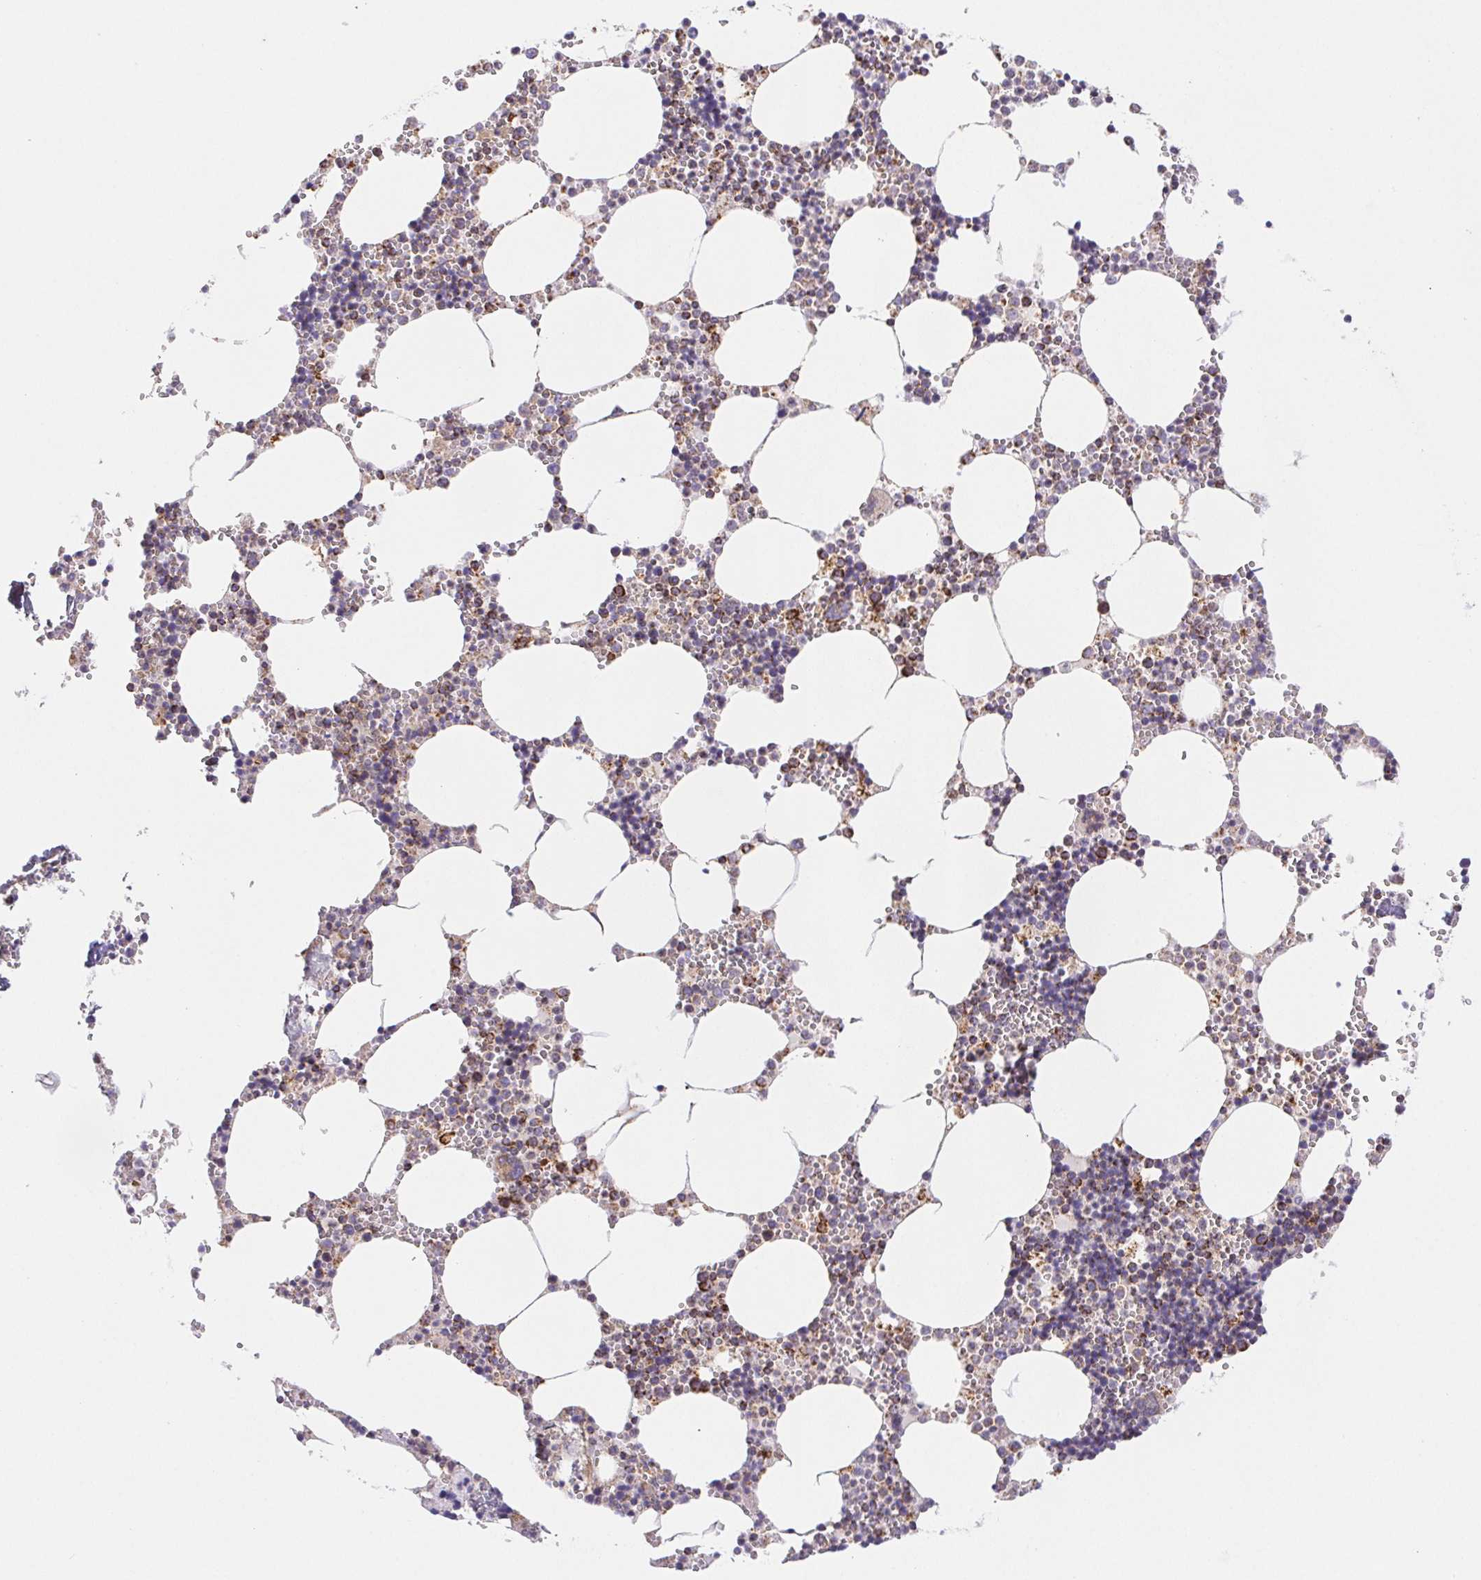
{"staining": {"intensity": "moderate", "quantity": "<25%", "location": "cytoplasmic/membranous"}, "tissue": "bone marrow", "cell_type": "Hematopoietic cells", "image_type": "normal", "snomed": [{"axis": "morphology", "description": "Normal tissue, NOS"}, {"axis": "topography", "description": "Bone marrow"}], "caption": "Brown immunohistochemical staining in unremarkable human bone marrow reveals moderate cytoplasmic/membranous expression in approximately <25% of hematopoietic cells. The staining was performed using DAB, with brown indicating positive protein expression. Nuclei are stained blue with hematoxylin.", "gene": "NIPSNAP2", "patient": {"sex": "male", "age": 54}}